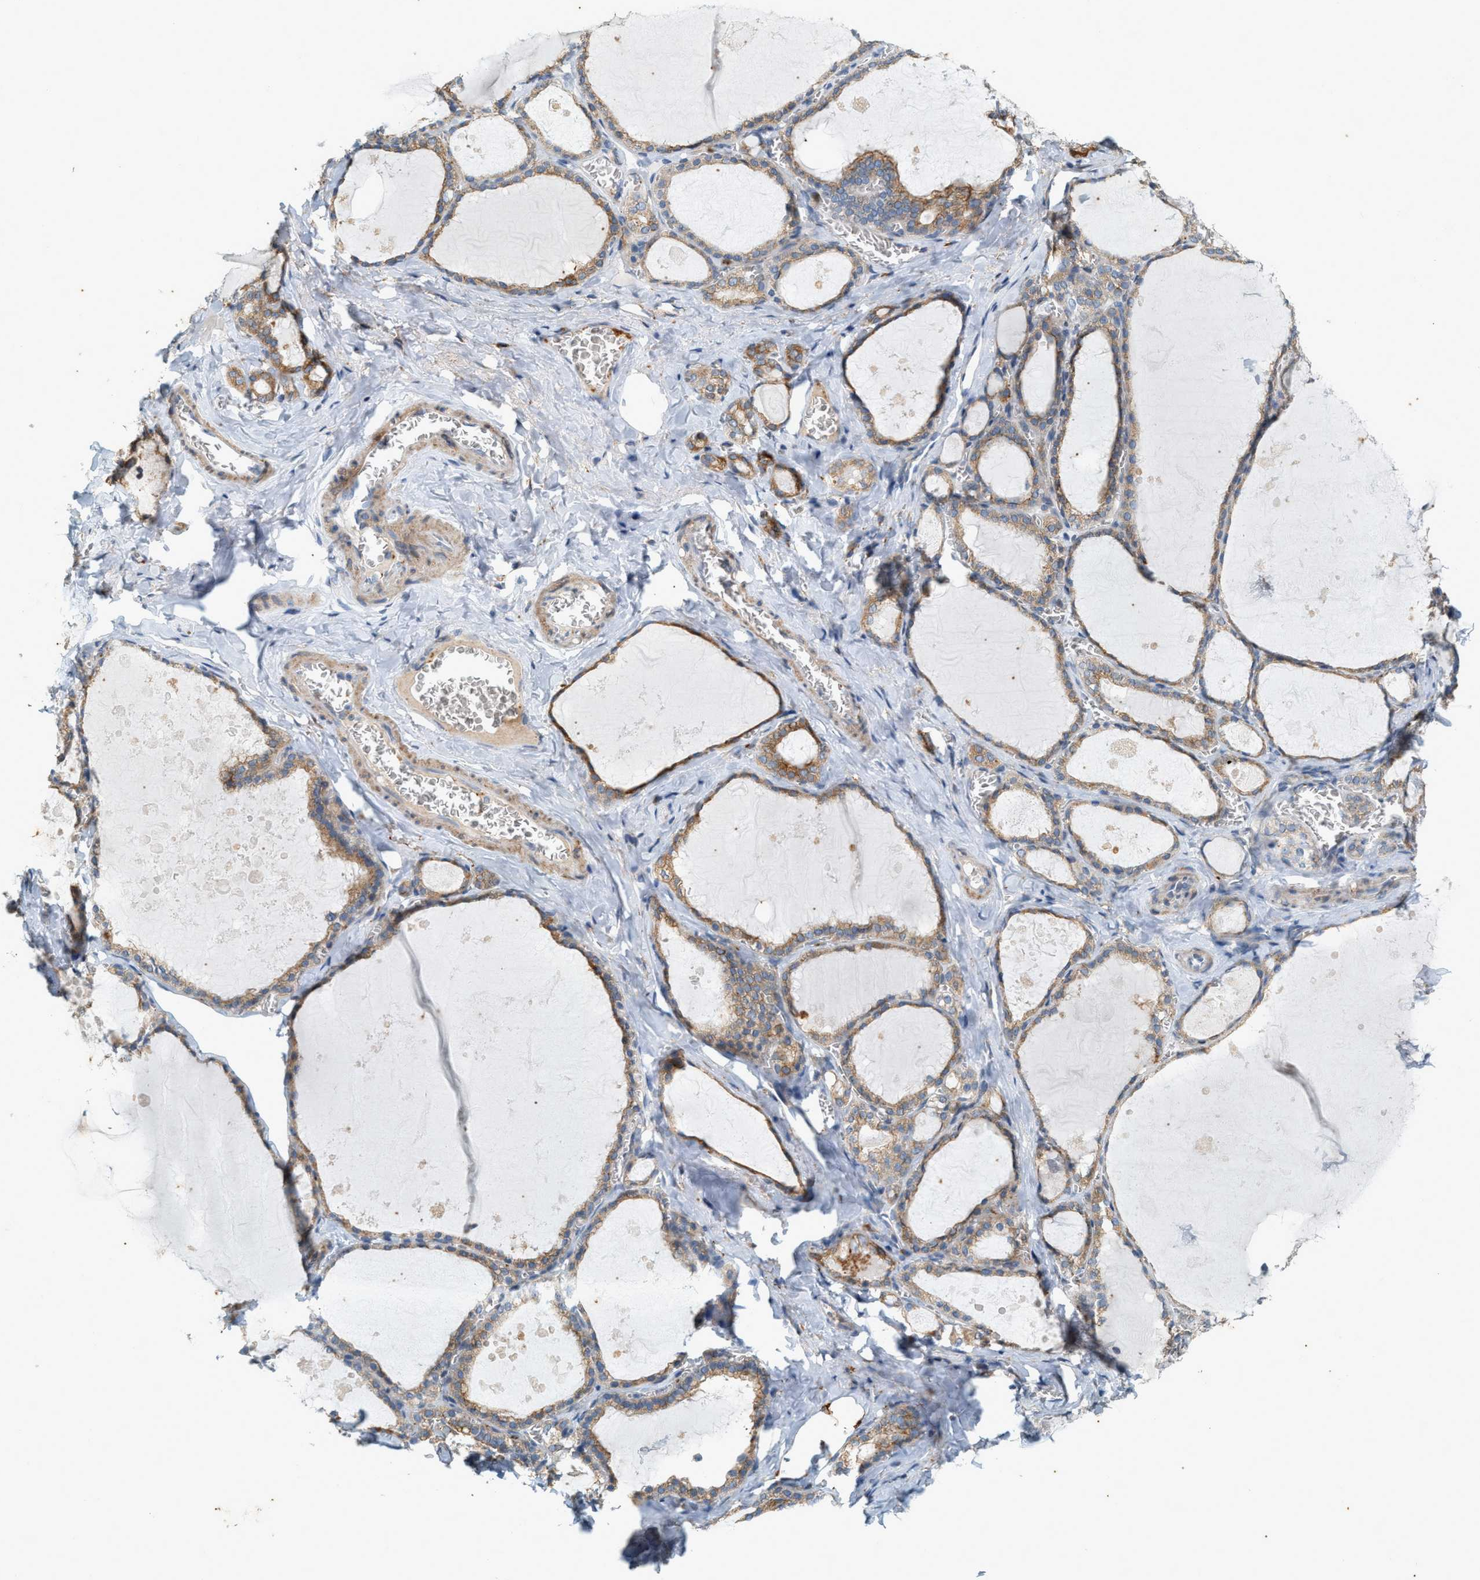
{"staining": {"intensity": "moderate", "quantity": ">75%", "location": "cytoplasmic/membranous"}, "tissue": "thyroid gland", "cell_type": "Glandular cells", "image_type": "normal", "snomed": [{"axis": "morphology", "description": "Normal tissue, NOS"}, {"axis": "topography", "description": "Thyroid gland"}], "caption": "Immunohistochemical staining of normal thyroid gland displays medium levels of moderate cytoplasmic/membranous expression in about >75% of glandular cells.", "gene": "CHPF2", "patient": {"sex": "male", "age": 56}}